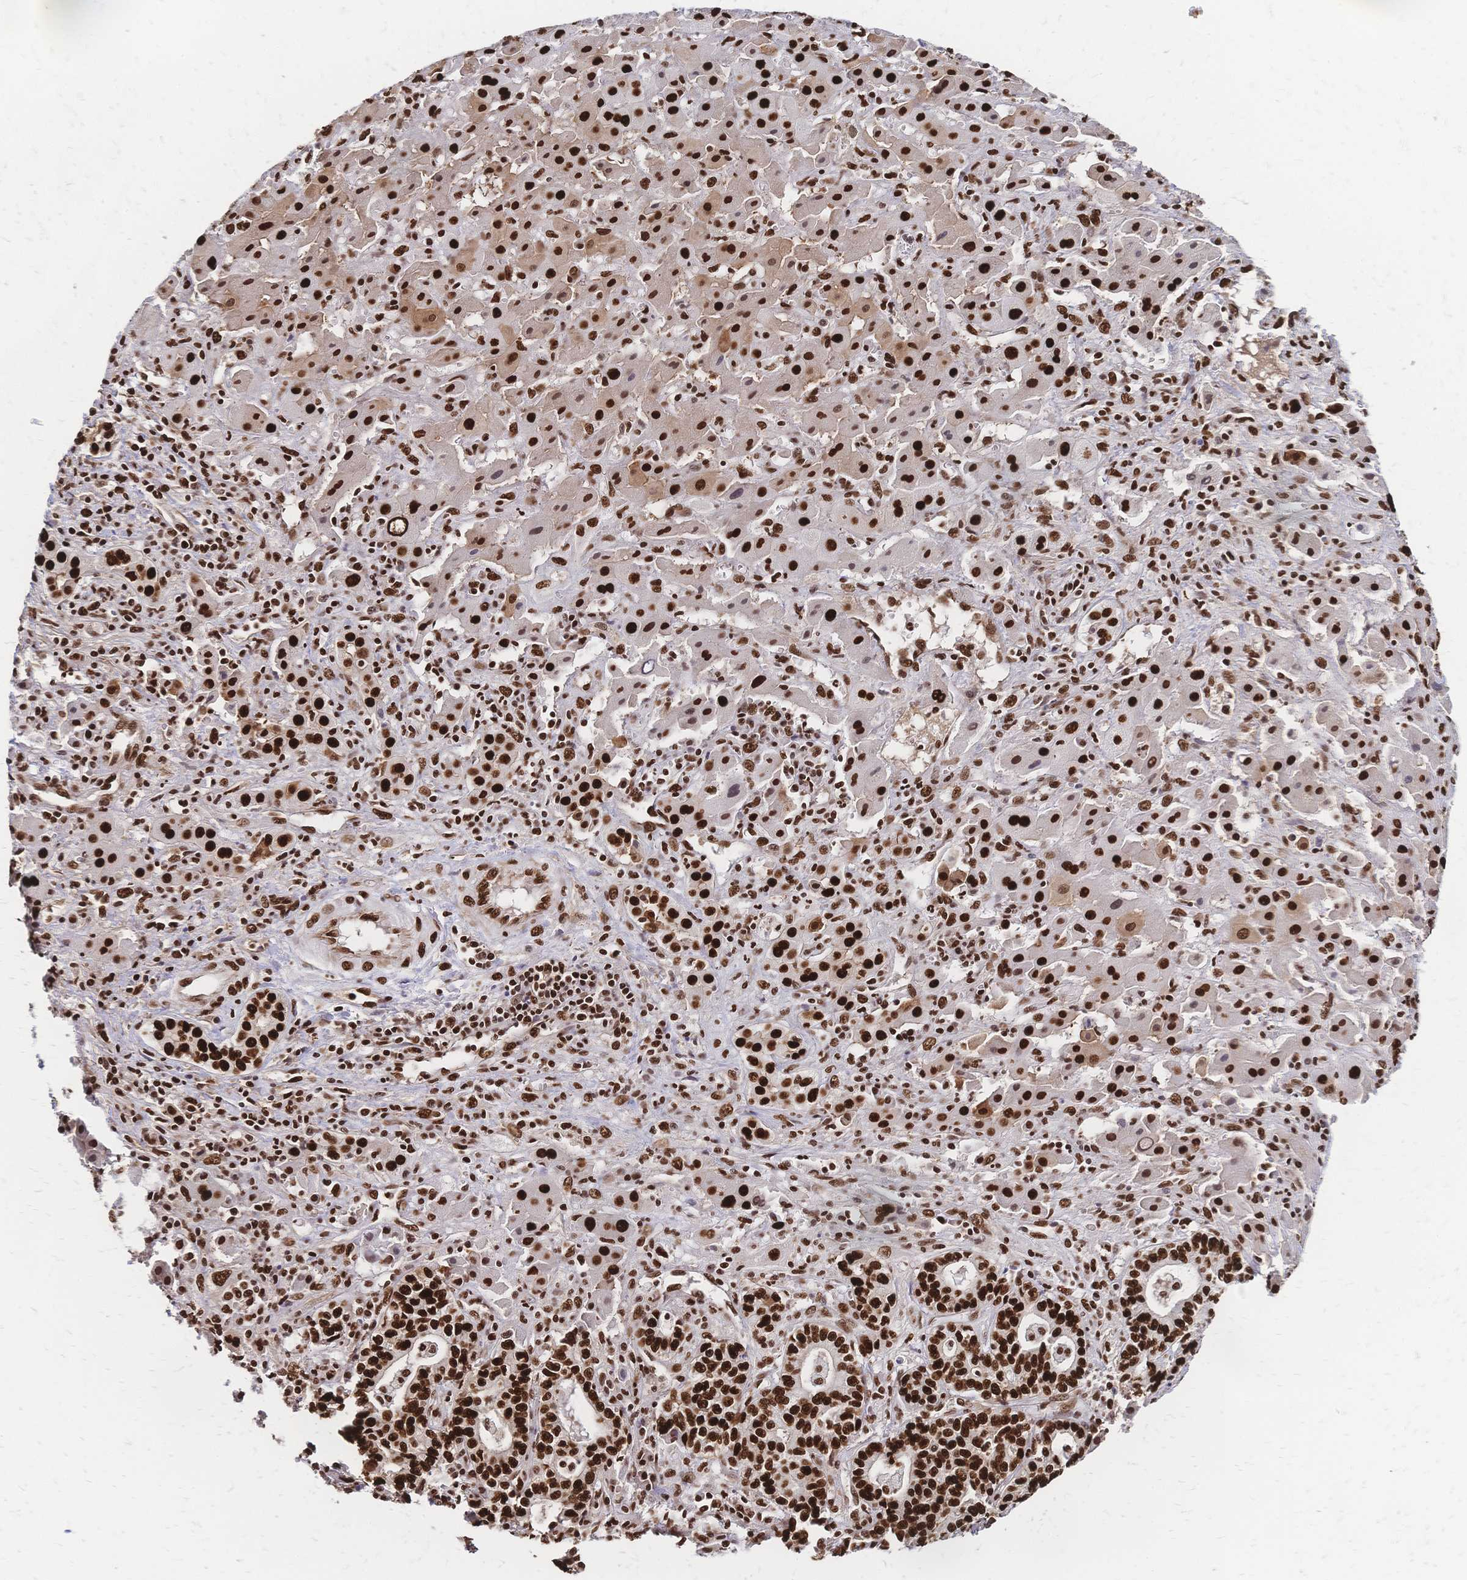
{"staining": {"intensity": "strong", "quantity": ">75%", "location": "nuclear"}, "tissue": "liver cancer", "cell_type": "Tumor cells", "image_type": "cancer", "snomed": [{"axis": "morphology", "description": "Cholangiocarcinoma"}, {"axis": "topography", "description": "Liver"}], "caption": "An immunohistochemistry (IHC) image of neoplastic tissue is shown. Protein staining in brown highlights strong nuclear positivity in cholangiocarcinoma (liver) within tumor cells.", "gene": "HDGF", "patient": {"sex": "female", "age": 61}}